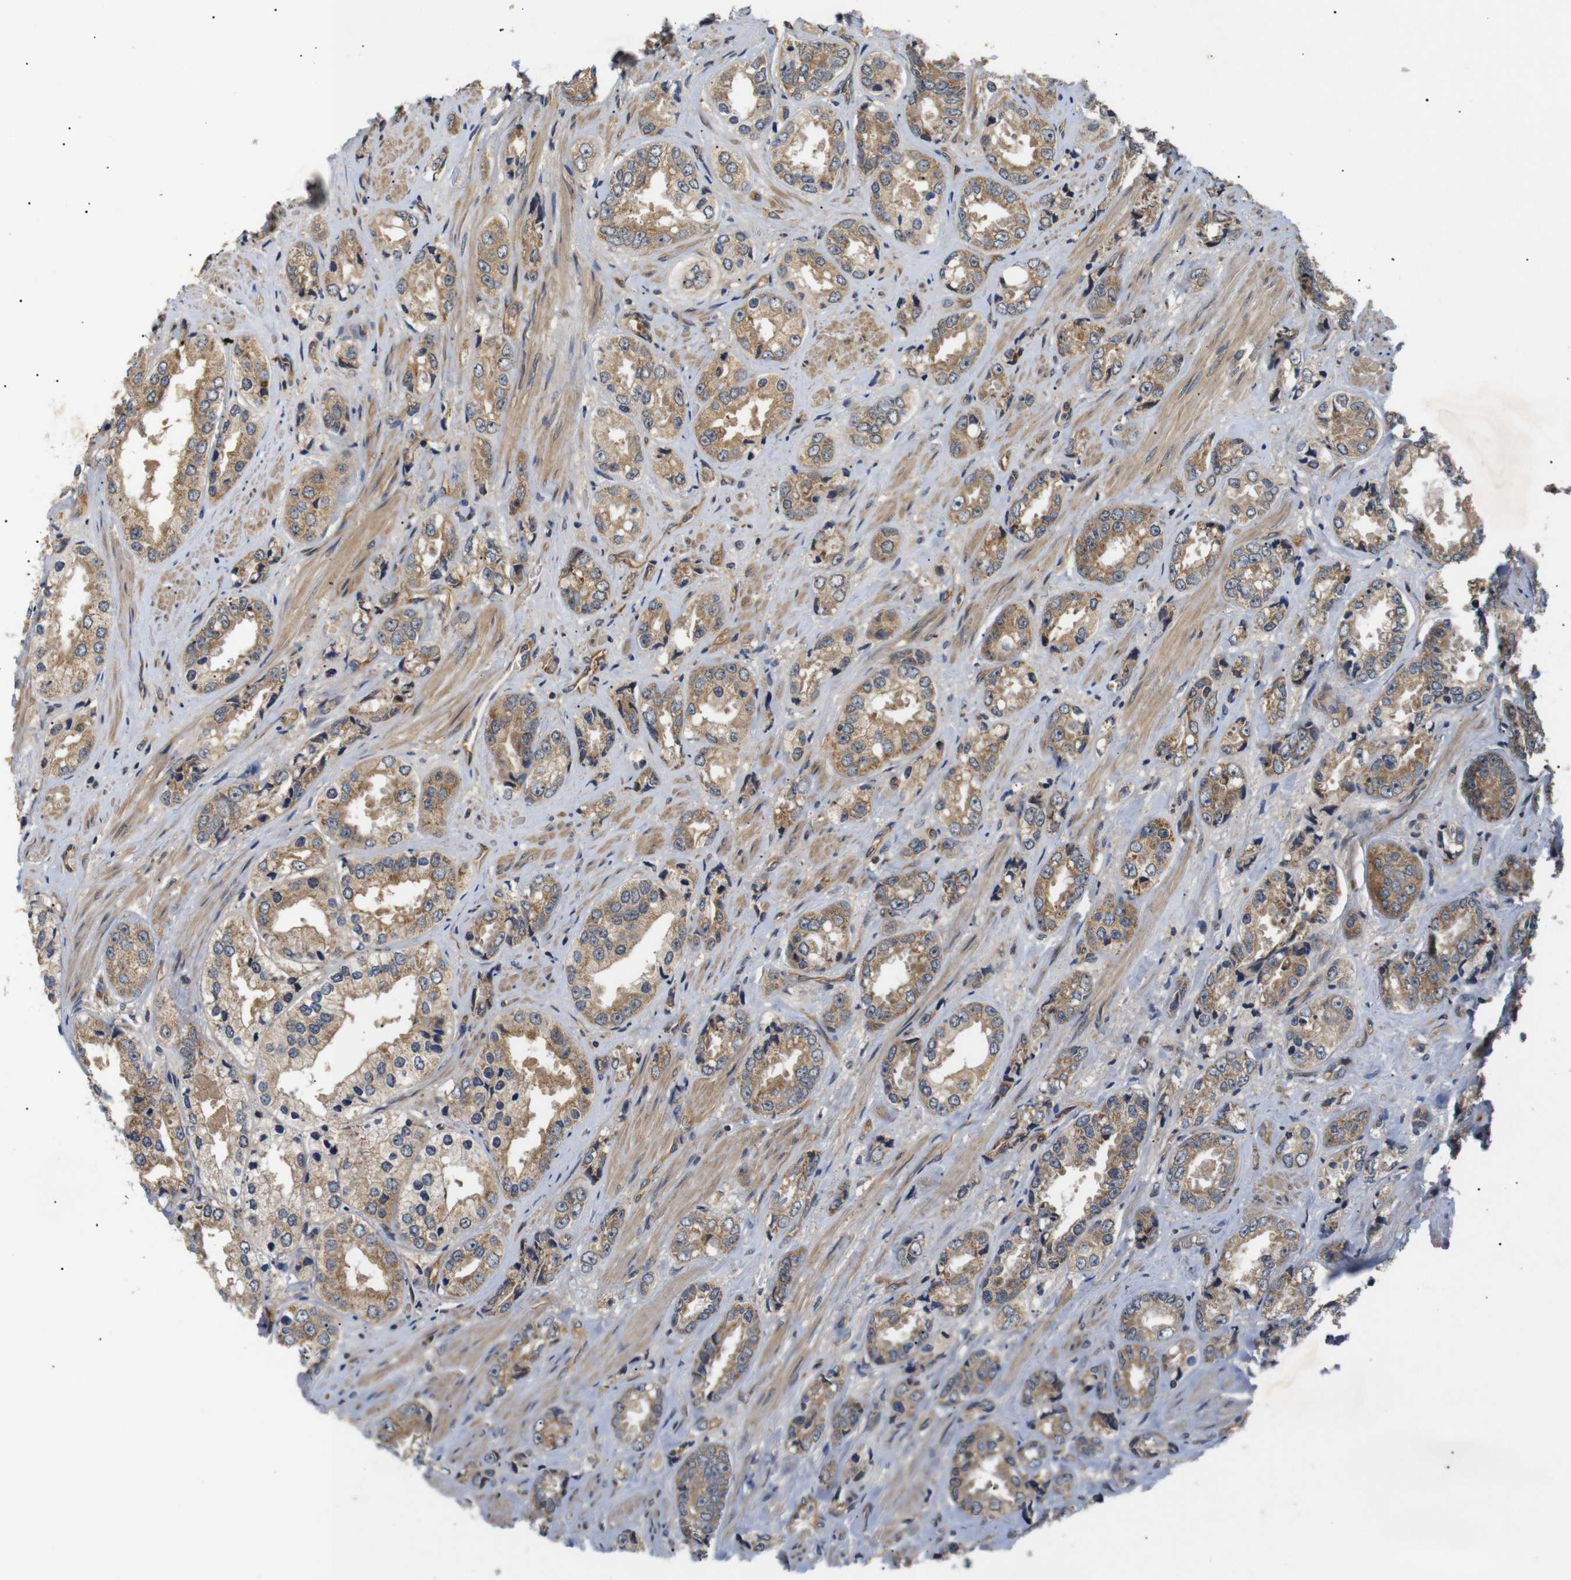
{"staining": {"intensity": "moderate", "quantity": ">75%", "location": "cytoplasmic/membranous"}, "tissue": "prostate cancer", "cell_type": "Tumor cells", "image_type": "cancer", "snomed": [{"axis": "morphology", "description": "Adenocarcinoma, High grade"}, {"axis": "topography", "description": "Prostate"}], "caption": "IHC staining of prostate adenocarcinoma (high-grade), which exhibits medium levels of moderate cytoplasmic/membranous positivity in about >75% of tumor cells indicating moderate cytoplasmic/membranous protein positivity. The staining was performed using DAB (brown) for protein detection and nuclei were counterstained in hematoxylin (blue).", "gene": "RIPK1", "patient": {"sex": "male", "age": 61}}